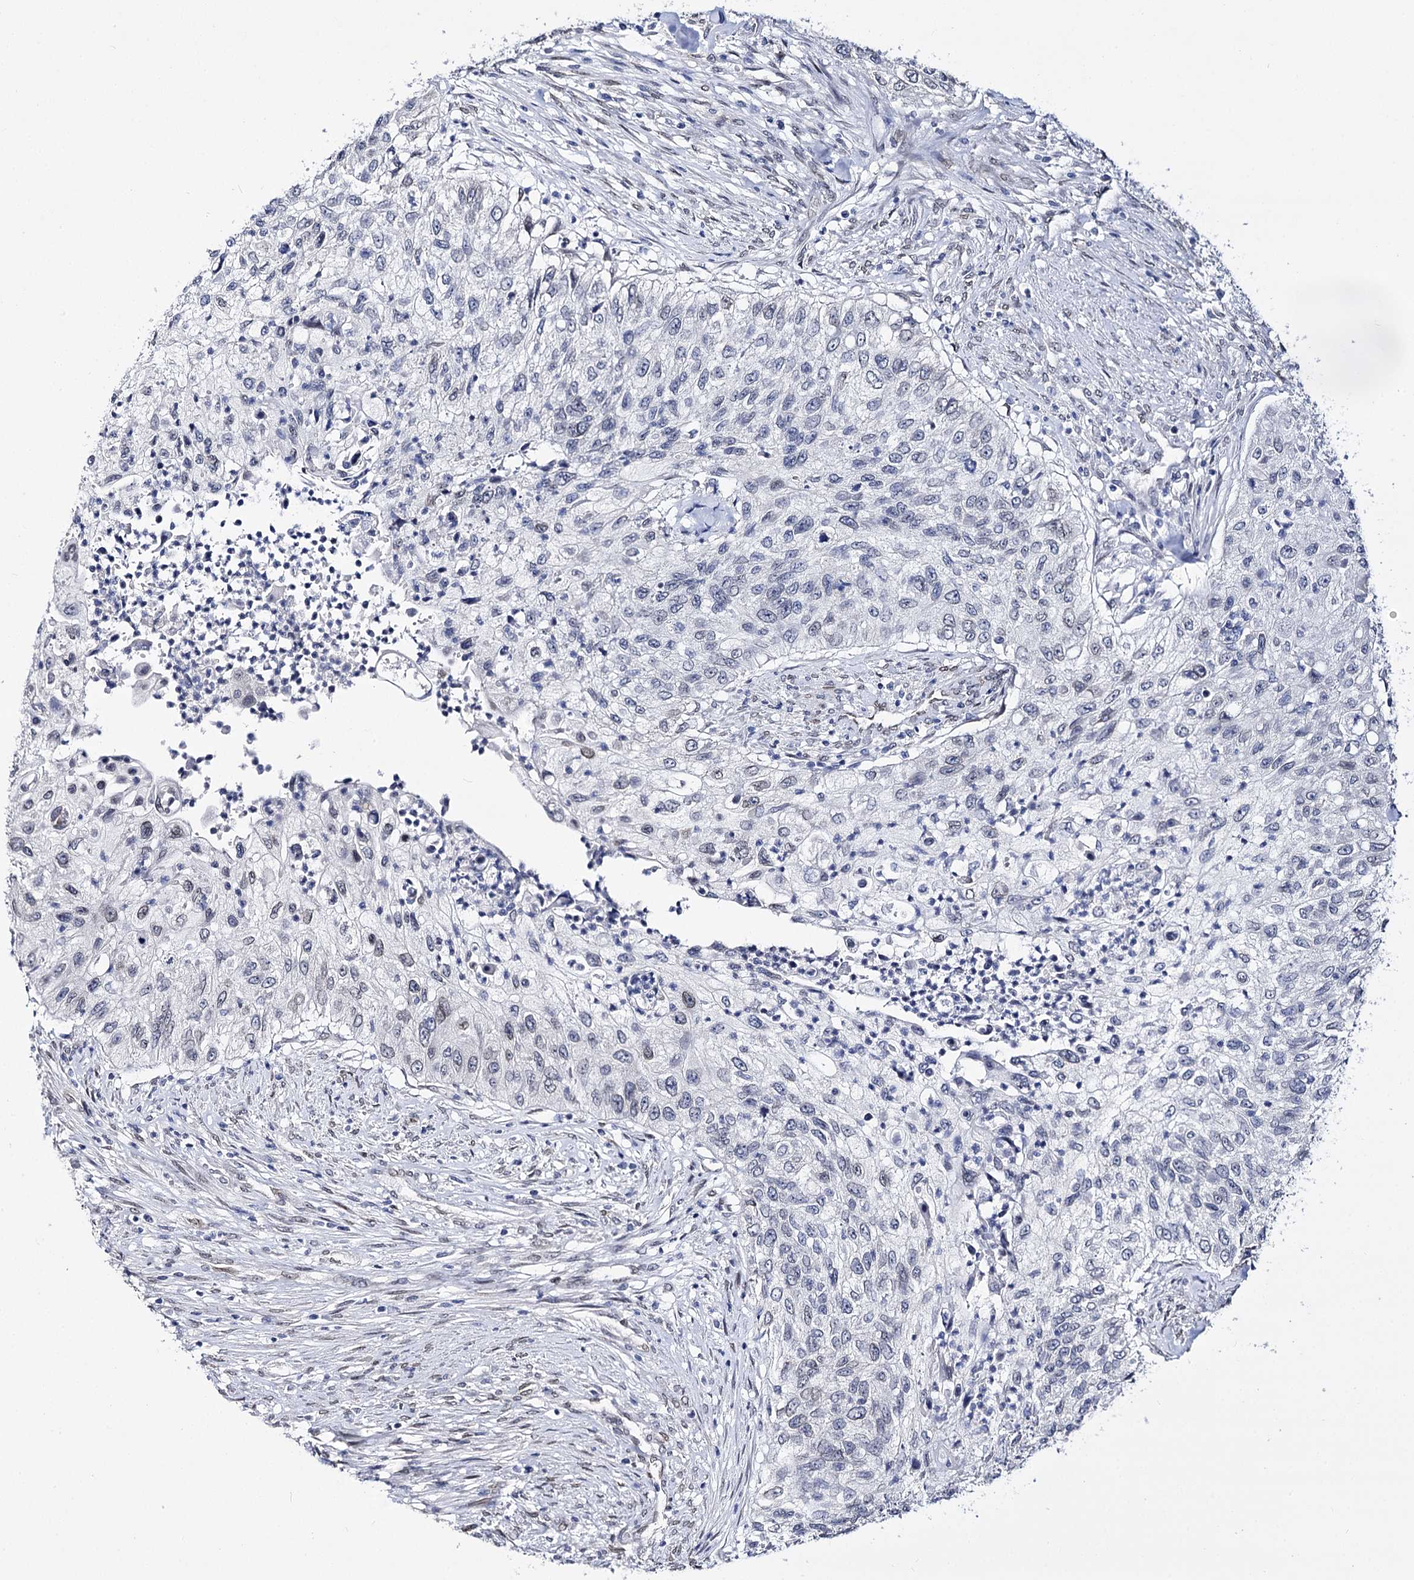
{"staining": {"intensity": "negative", "quantity": "none", "location": "none"}, "tissue": "urothelial cancer", "cell_type": "Tumor cells", "image_type": "cancer", "snomed": [{"axis": "morphology", "description": "Urothelial carcinoma, High grade"}, {"axis": "topography", "description": "Urinary bladder"}], "caption": "IHC of urothelial carcinoma (high-grade) demonstrates no positivity in tumor cells. (DAB immunohistochemistry (IHC) with hematoxylin counter stain).", "gene": "TMEM201", "patient": {"sex": "female", "age": 60}}